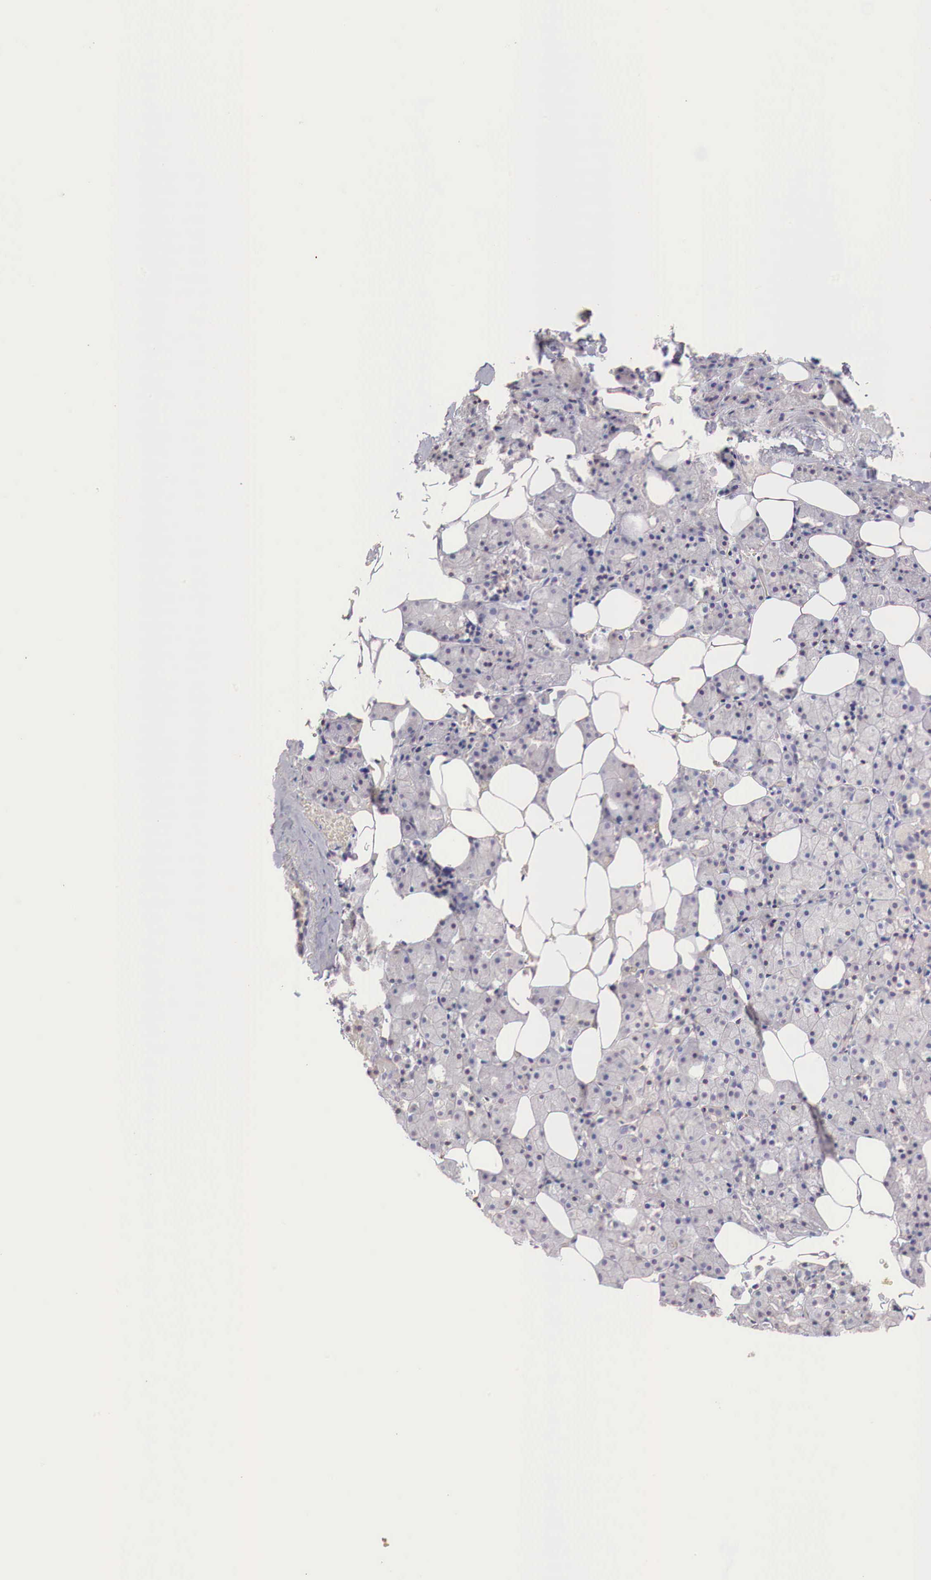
{"staining": {"intensity": "negative", "quantity": "none", "location": "none"}, "tissue": "salivary gland", "cell_type": "Glandular cells", "image_type": "normal", "snomed": [{"axis": "morphology", "description": "Normal tissue, NOS"}, {"axis": "topography", "description": "Salivary gland"}], "caption": "Salivary gland was stained to show a protein in brown. There is no significant staining in glandular cells. The staining is performed using DAB brown chromogen with nuclei counter-stained in using hematoxylin.", "gene": "XPNPEP2", "patient": {"sex": "female", "age": 55}}